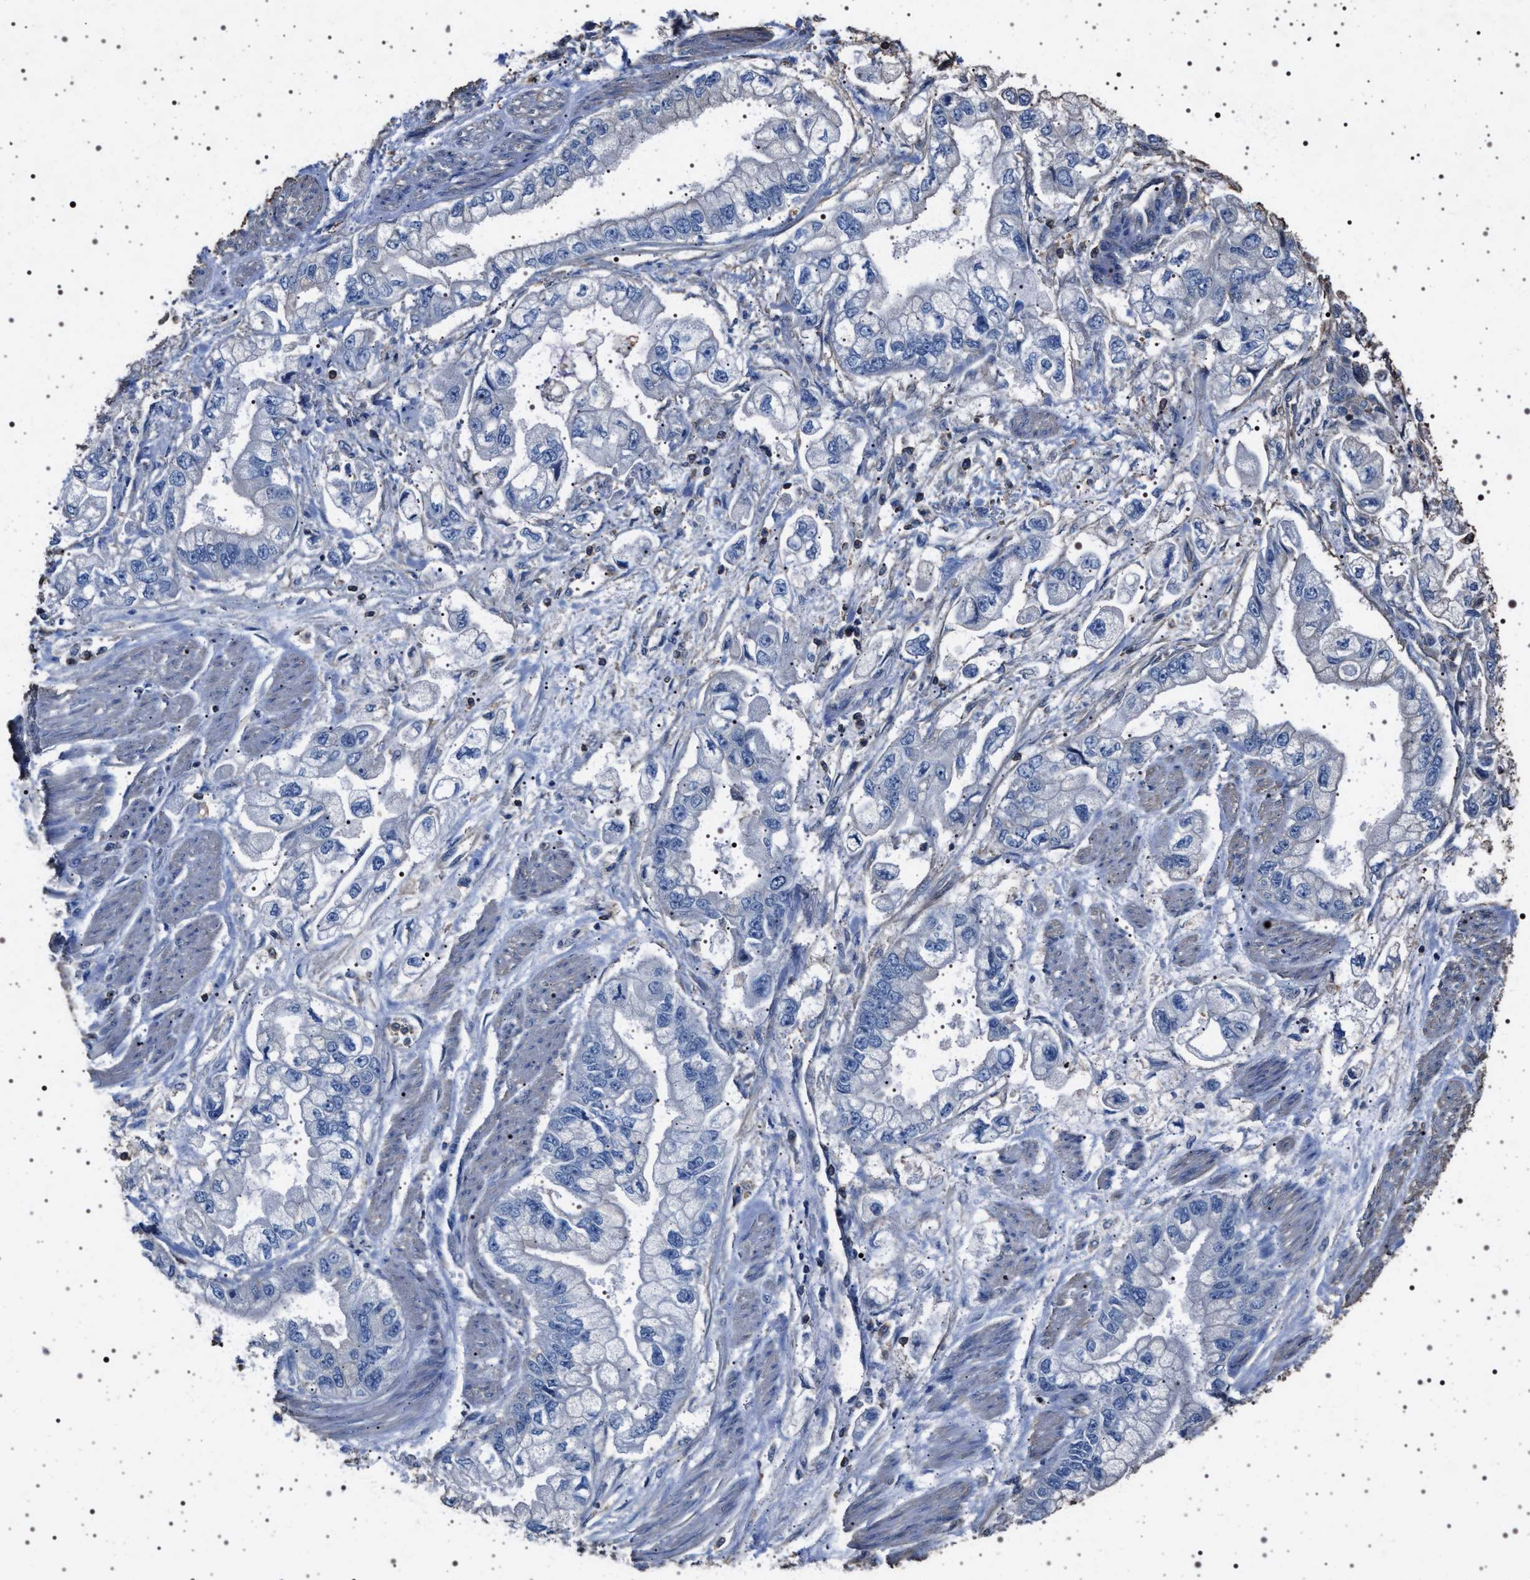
{"staining": {"intensity": "negative", "quantity": "none", "location": "none"}, "tissue": "stomach cancer", "cell_type": "Tumor cells", "image_type": "cancer", "snomed": [{"axis": "morphology", "description": "Normal tissue, NOS"}, {"axis": "morphology", "description": "Adenocarcinoma, NOS"}, {"axis": "topography", "description": "Stomach"}], "caption": "High power microscopy photomicrograph of an IHC micrograph of stomach cancer, revealing no significant positivity in tumor cells.", "gene": "SMAP2", "patient": {"sex": "male", "age": 62}}